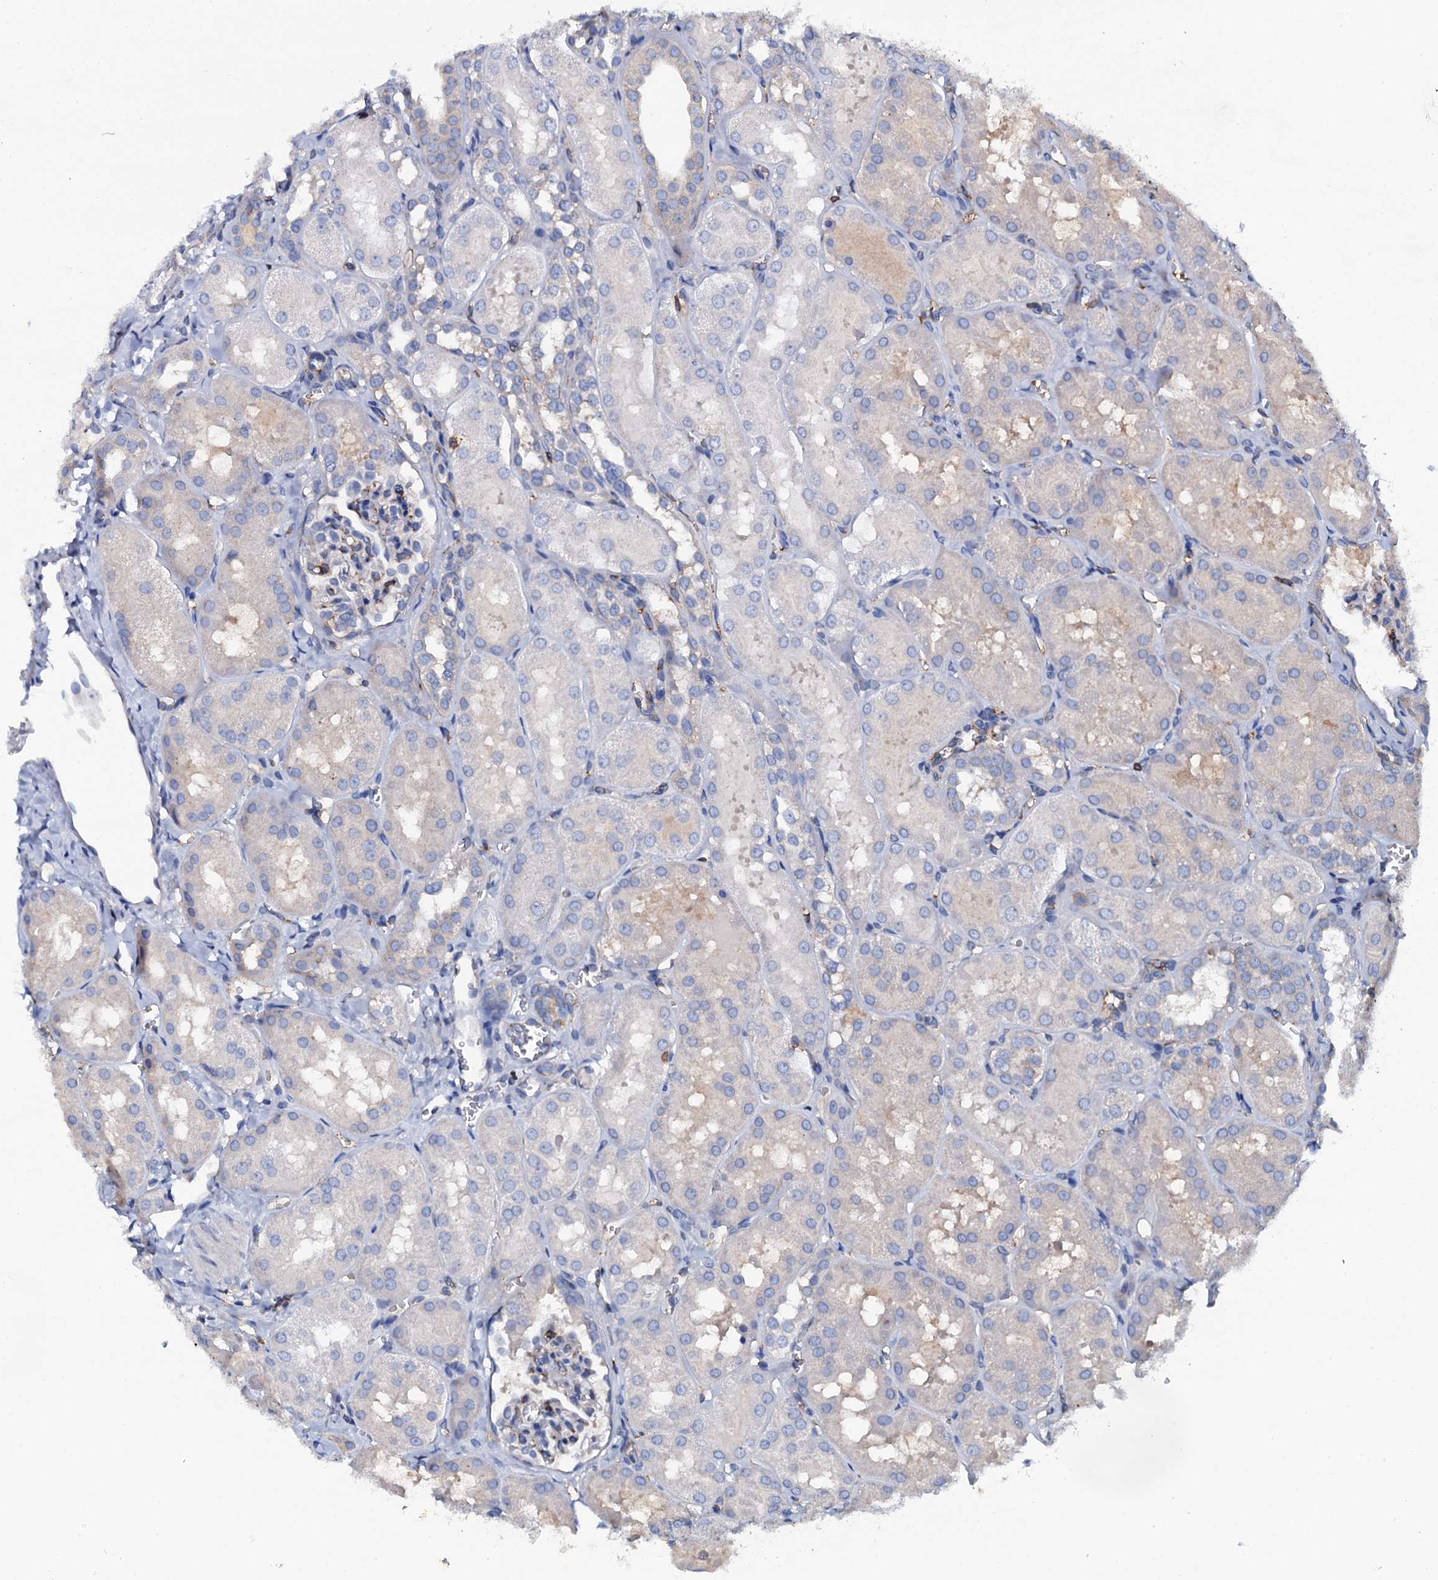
{"staining": {"intensity": "negative", "quantity": "none", "location": "none"}, "tissue": "kidney", "cell_type": "Cells in glomeruli", "image_type": "normal", "snomed": [{"axis": "morphology", "description": "Normal tissue, NOS"}, {"axis": "topography", "description": "Kidney"}, {"axis": "topography", "description": "Urinary bladder"}], "caption": "A histopathology image of kidney stained for a protein demonstrates no brown staining in cells in glomeruli.", "gene": "MS4A4E", "patient": {"sex": "male", "age": 16}}